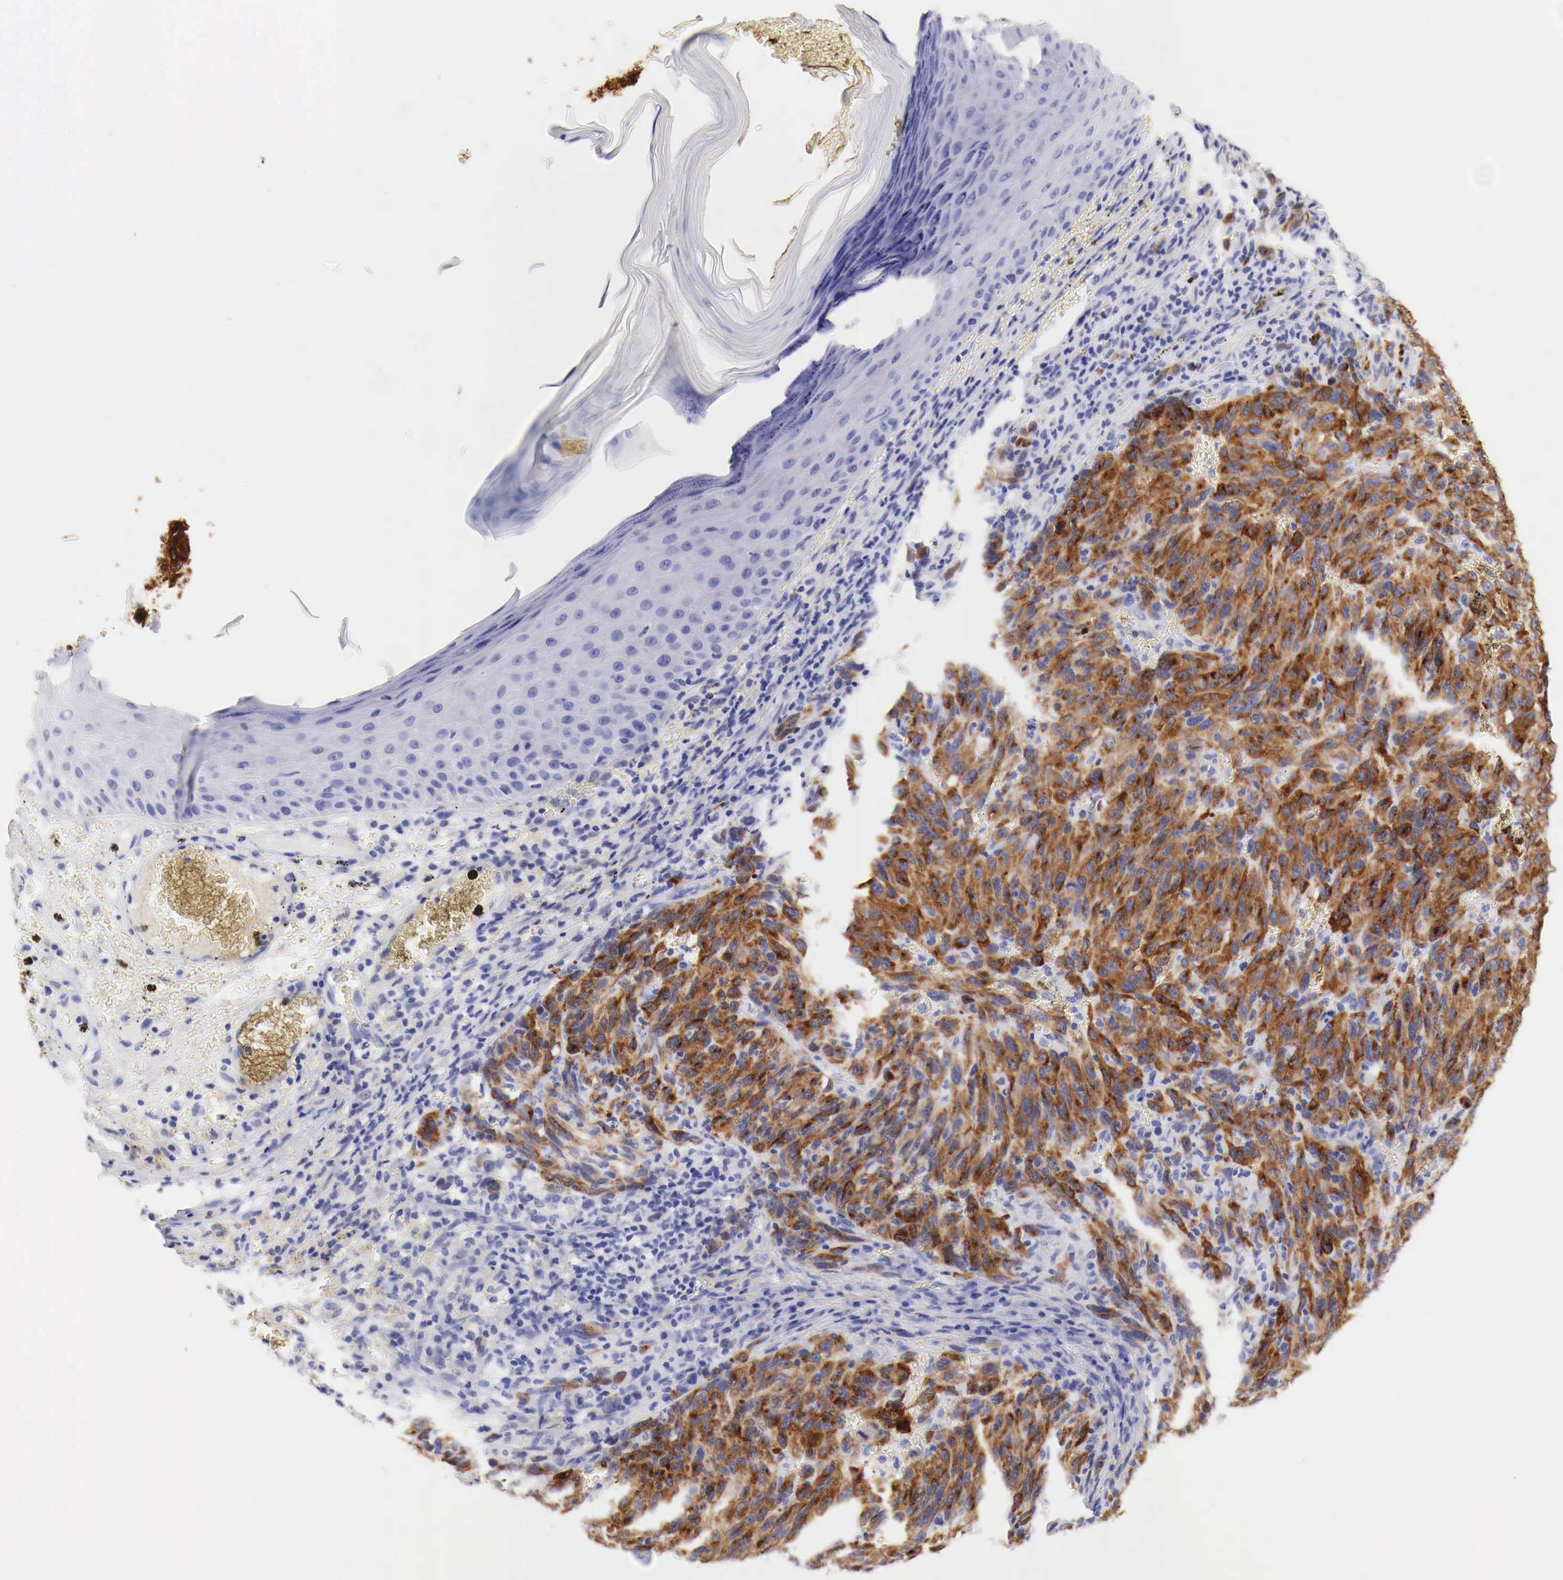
{"staining": {"intensity": "strong", "quantity": ">75%", "location": "cytoplasmic/membranous"}, "tissue": "melanoma", "cell_type": "Tumor cells", "image_type": "cancer", "snomed": [{"axis": "morphology", "description": "Malignant melanoma, NOS"}, {"axis": "topography", "description": "Skin"}], "caption": "Melanoma stained with DAB (3,3'-diaminobenzidine) immunohistochemistry exhibits high levels of strong cytoplasmic/membranous positivity in about >75% of tumor cells.", "gene": "TYR", "patient": {"sex": "male", "age": 76}}